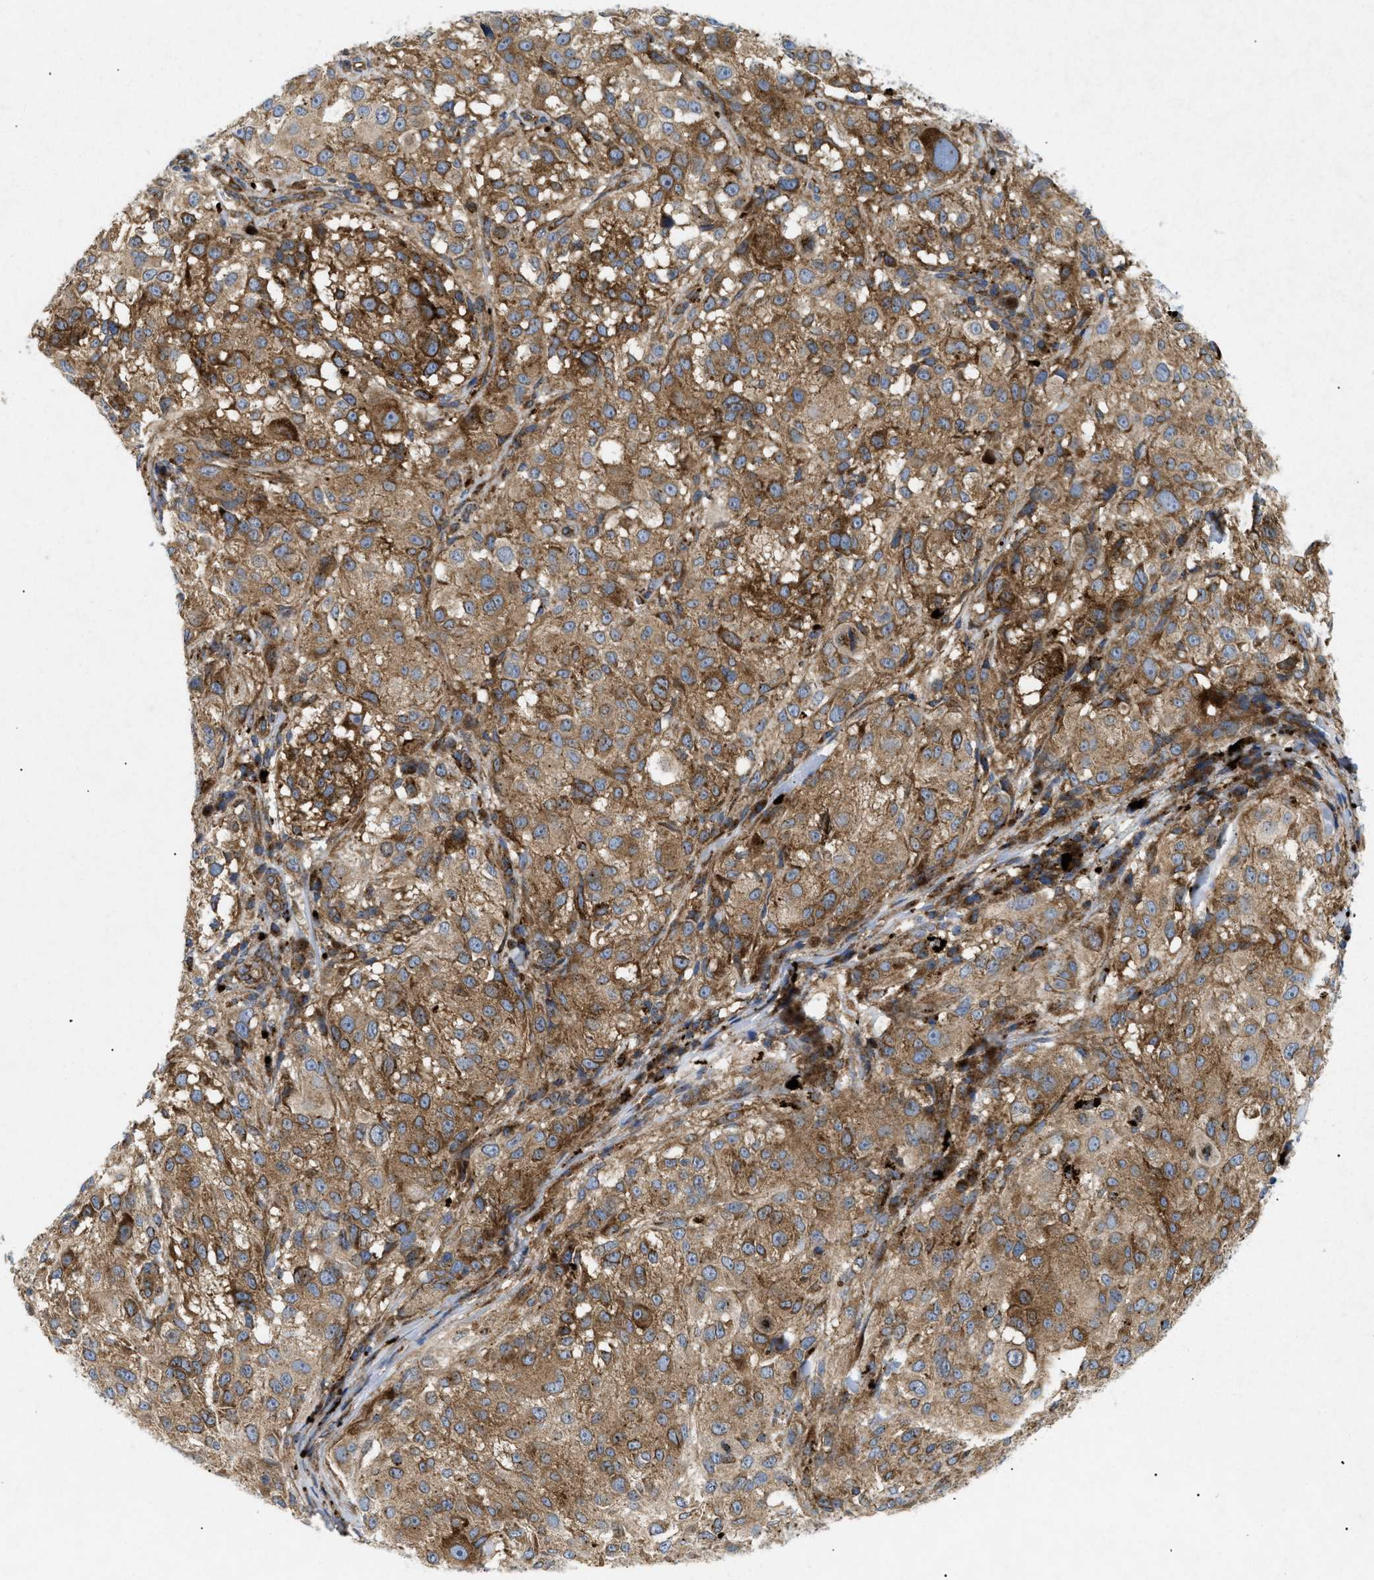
{"staining": {"intensity": "moderate", "quantity": ">75%", "location": "cytoplasmic/membranous"}, "tissue": "melanoma", "cell_type": "Tumor cells", "image_type": "cancer", "snomed": [{"axis": "morphology", "description": "Necrosis, NOS"}, {"axis": "morphology", "description": "Malignant melanoma, NOS"}, {"axis": "topography", "description": "Skin"}], "caption": "Approximately >75% of tumor cells in human melanoma display moderate cytoplasmic/membranous protein expression as visualized by brown immunohistochemical staining.", "gene": "DCTN4", "patient": {"sex": "female", "age": 87}}